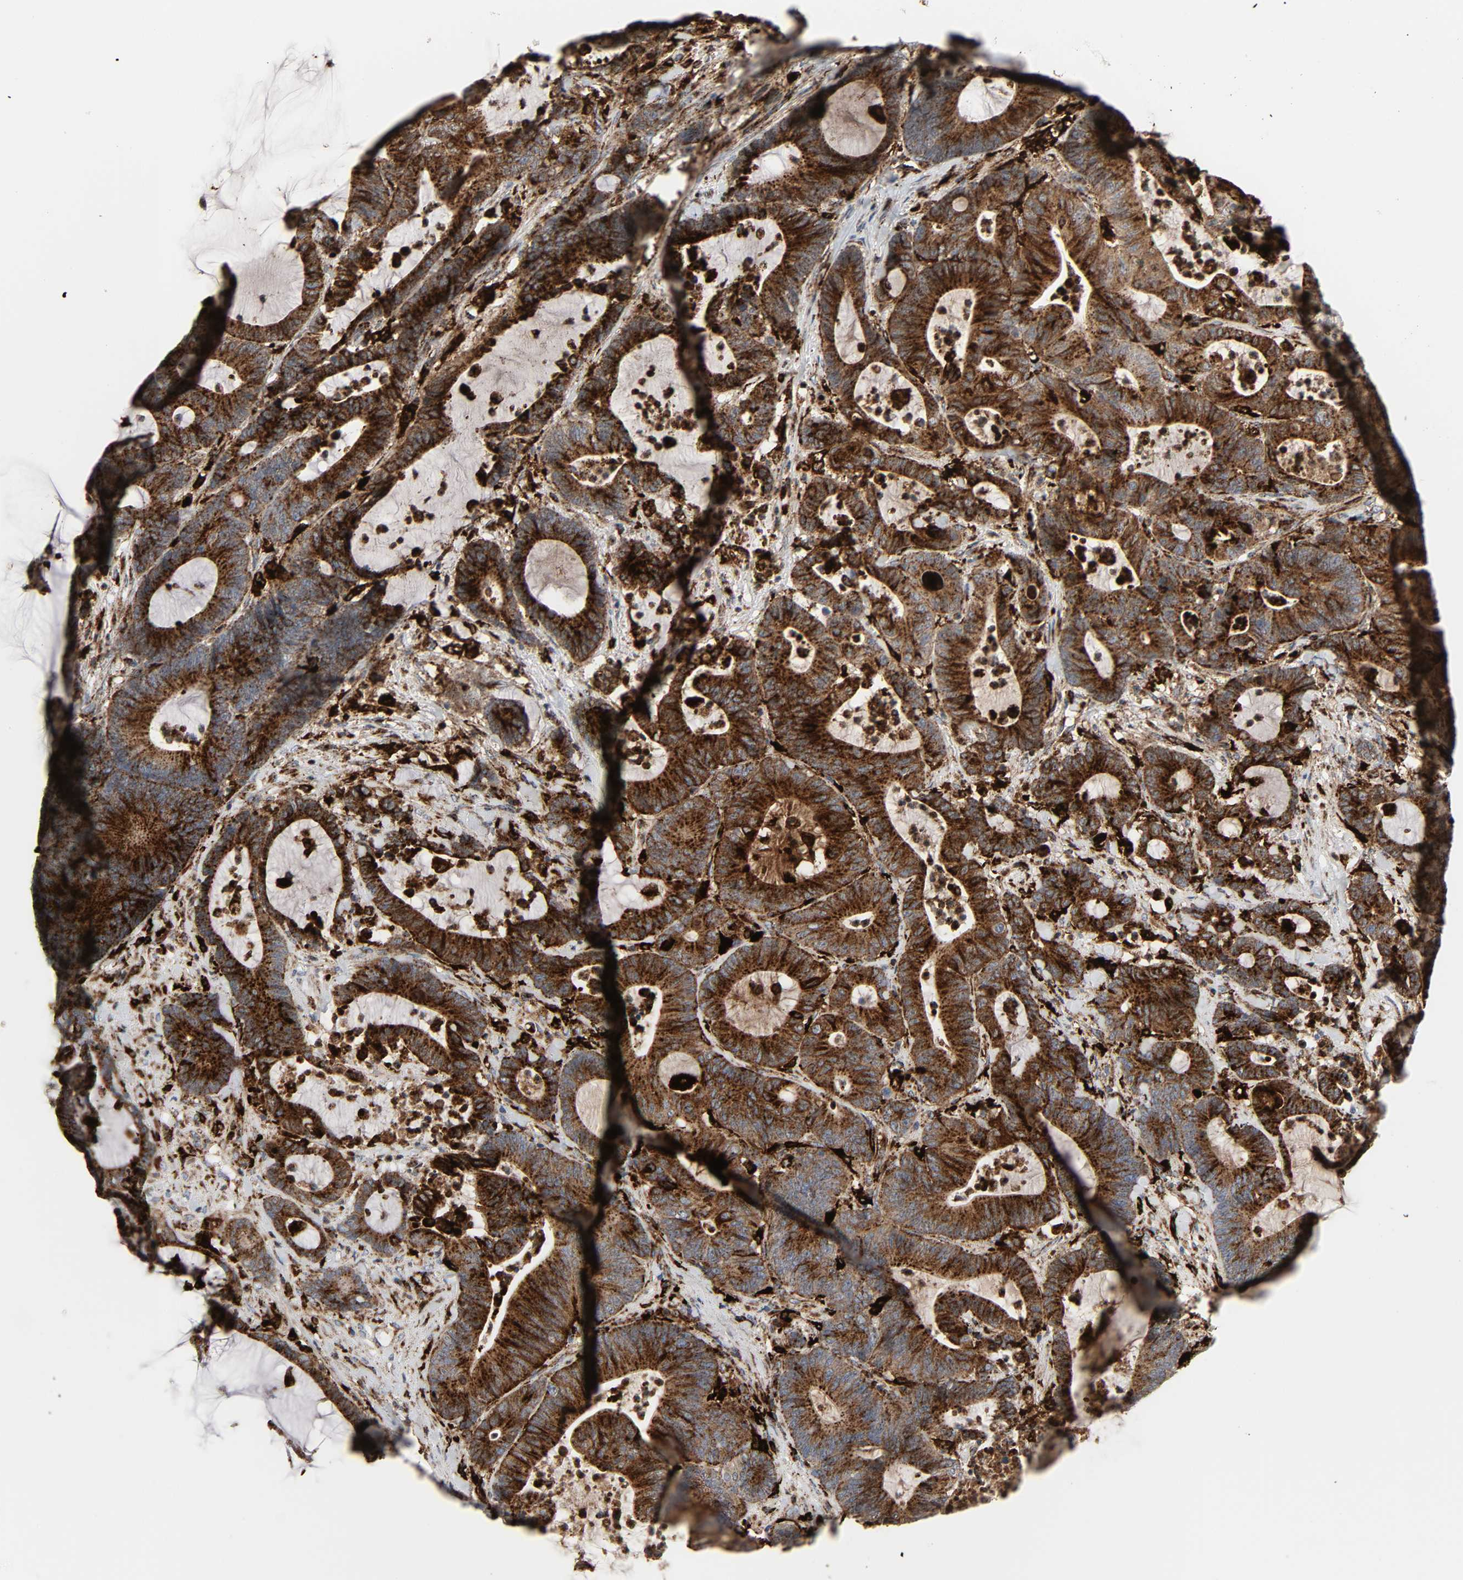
{"staining": {"intensity": "strong", "quantity": ">75%", "location": "cytoplasmic/membranous"}, "tissue": "colorectal cancer", "cell_type": "Tumor cells", "image_type": "cancer", "snomed": [{"axis": "morphology", "description": "Adenocarcinoma, NOS"}, {"axis": "topography", "description": "Colon"}], "caption": "This photomicrograph exhibits colorectal cancer stained with IHC to label a protein in brown. The cytoplasmic/membranous of tumor cells show strong positivity for the protein. Nuclei are counter-stained blue.", "gene": "PSAP", "patient": {"sex": "female", "age": 84}}